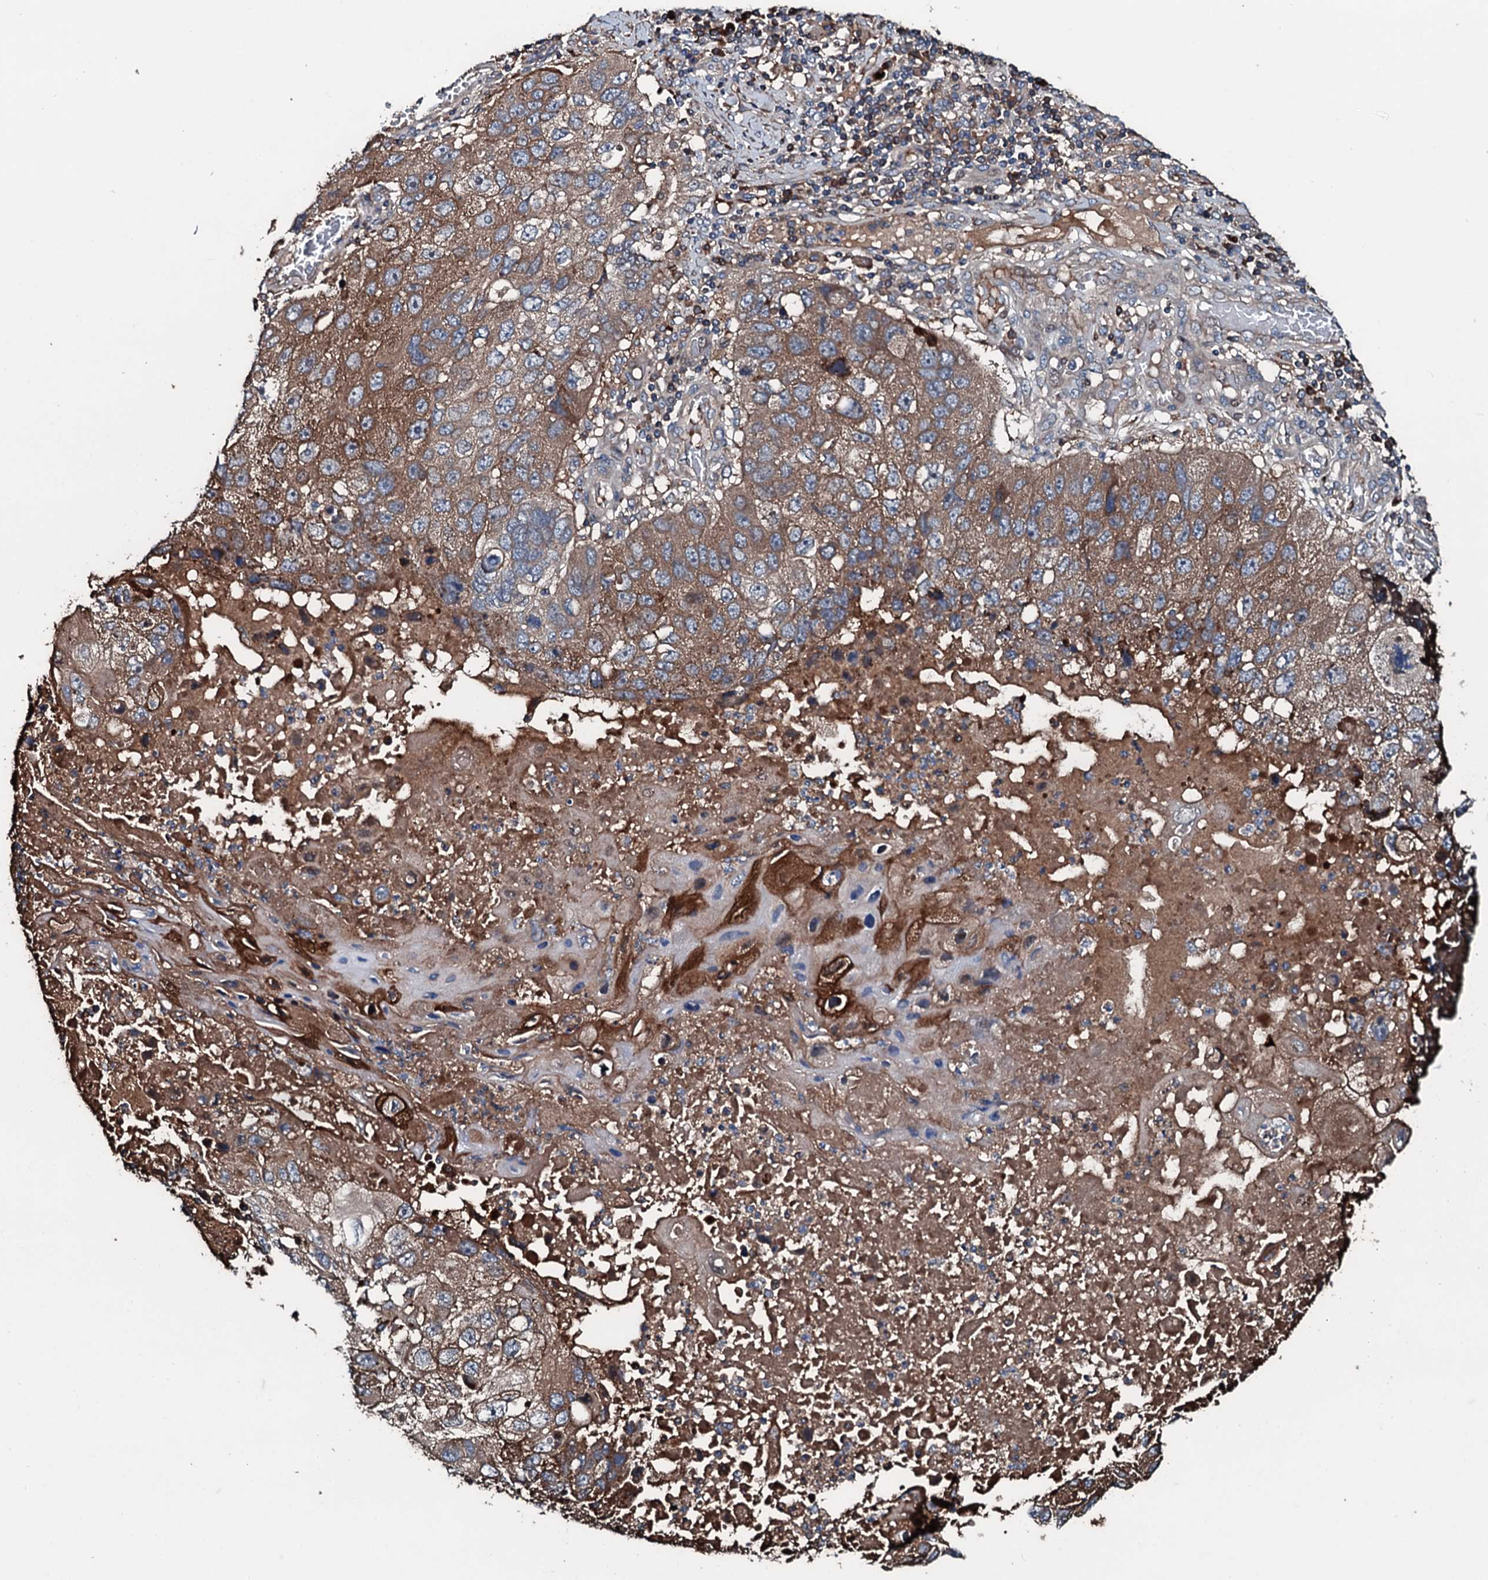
{"staining": {"intensity": "moderate", "quantity": ">75%", "location": "cytoplasmic/membranous"}, "tissue": "lung cancer", "cell_type": "Tumor cells", "image_type": "cancer", "snomed": [{"axis": "morphology", "description": "Squamous cell carcinoma, NOS"}, {"axis": "topography", "description": "Lung"}], "caption": "IHC histopathology image of lung cancer (squamous cell carcinoma) stained for a protein (brown), which reveals medium levels of moderate cytoplasmic/membranous positivity in approximately >75% of tumor cells.", "gene": "AARS1", "patient": {"sex": "male", "age": 61}}